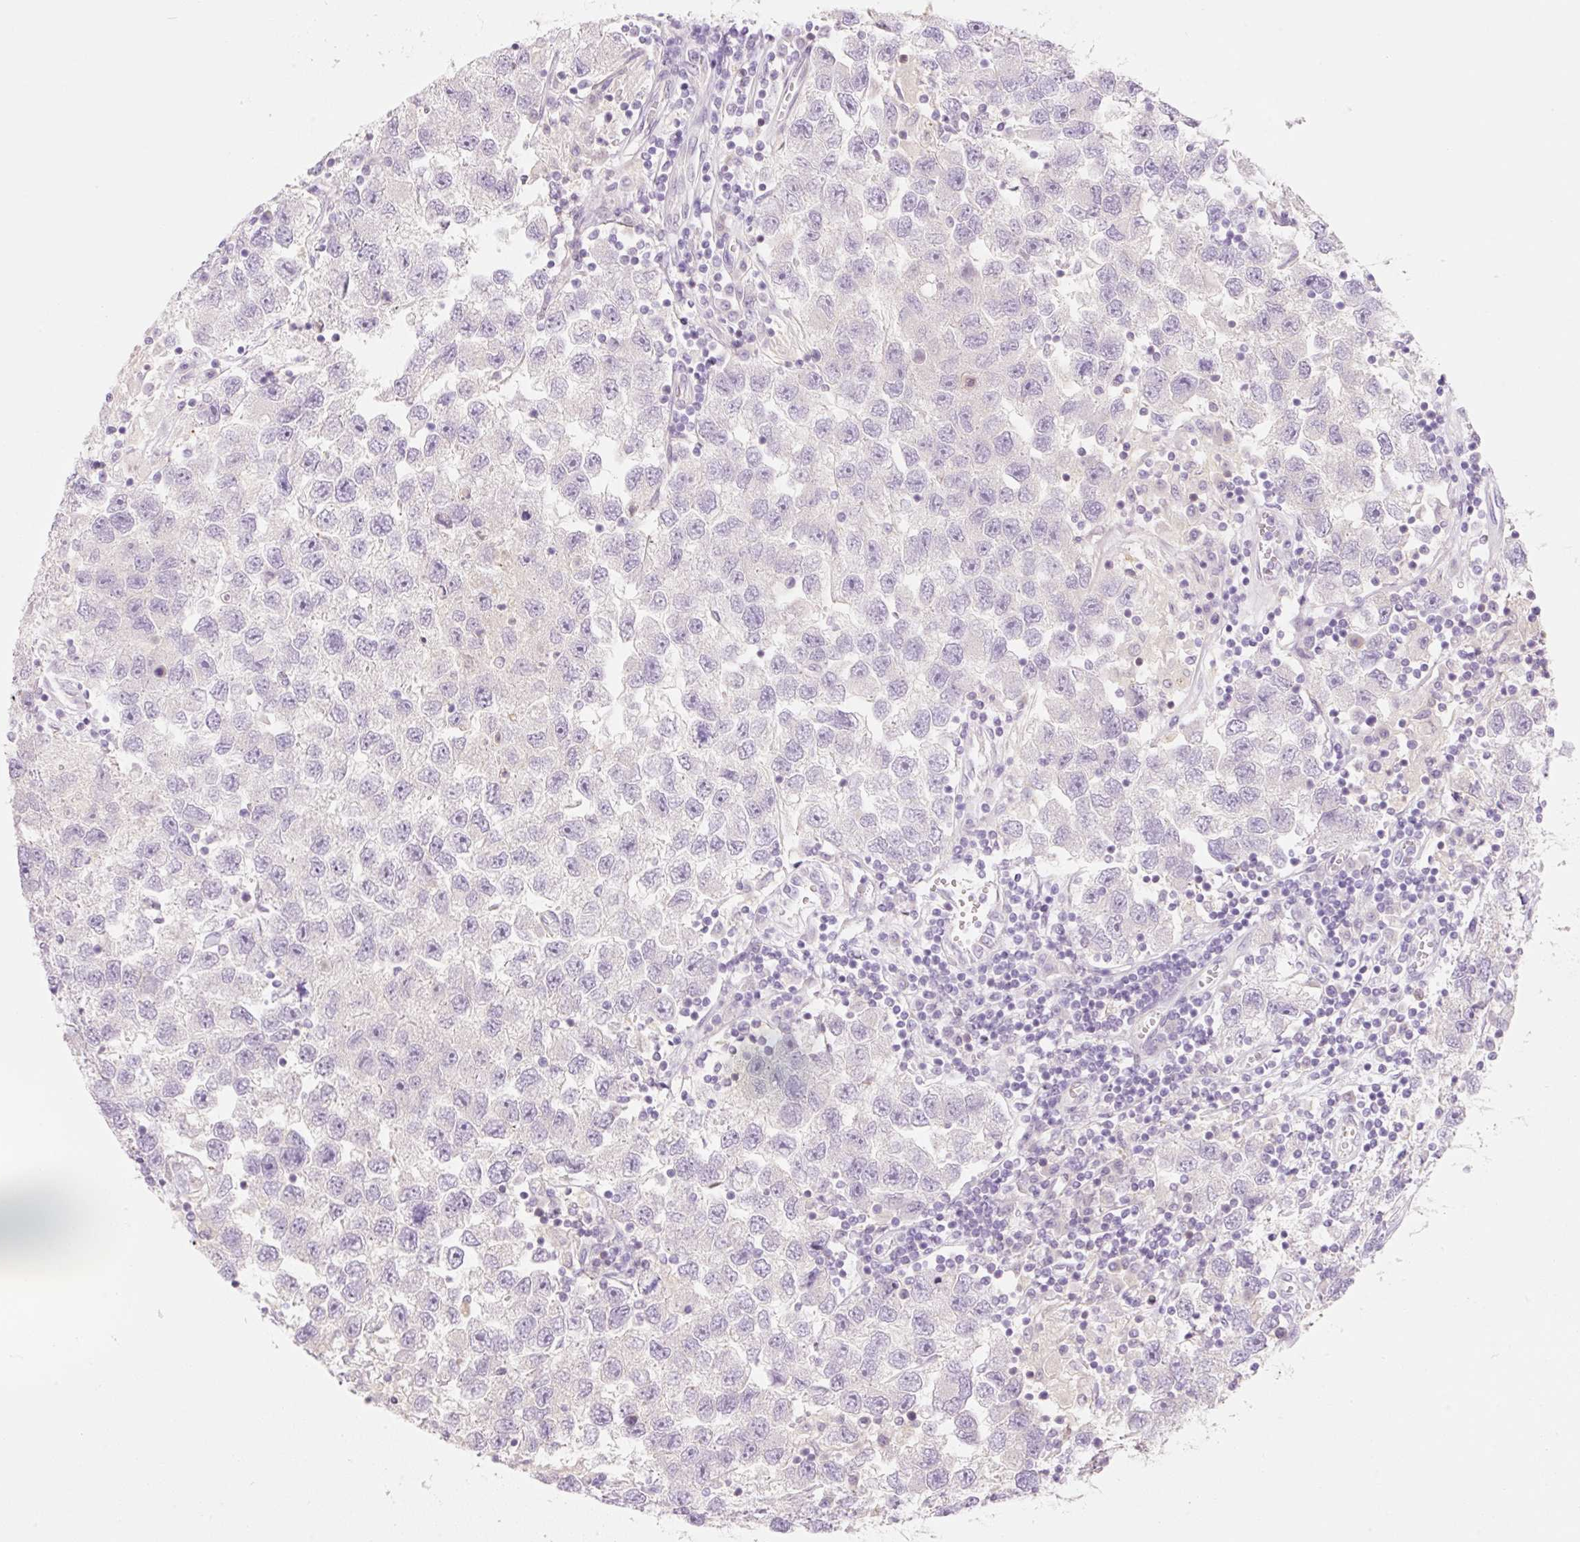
{"staining": {"intensity": "negative", "quantity": "none", "location": "none"}, "tissue": "testis cancer", "cell_type": "Tumor cells", "image_type": "cancer", "snomed": [{"axis": "morphology", "description": "Seminoma, NOS"}, {"axis": "topography", "description": "Testis"}], "caption": "Testis seminoma was stained to show a protein in brown. There is no significant staining in tumor cells.", "gene": "FABP5", "patient": {"sex": "male", "age": 26}}